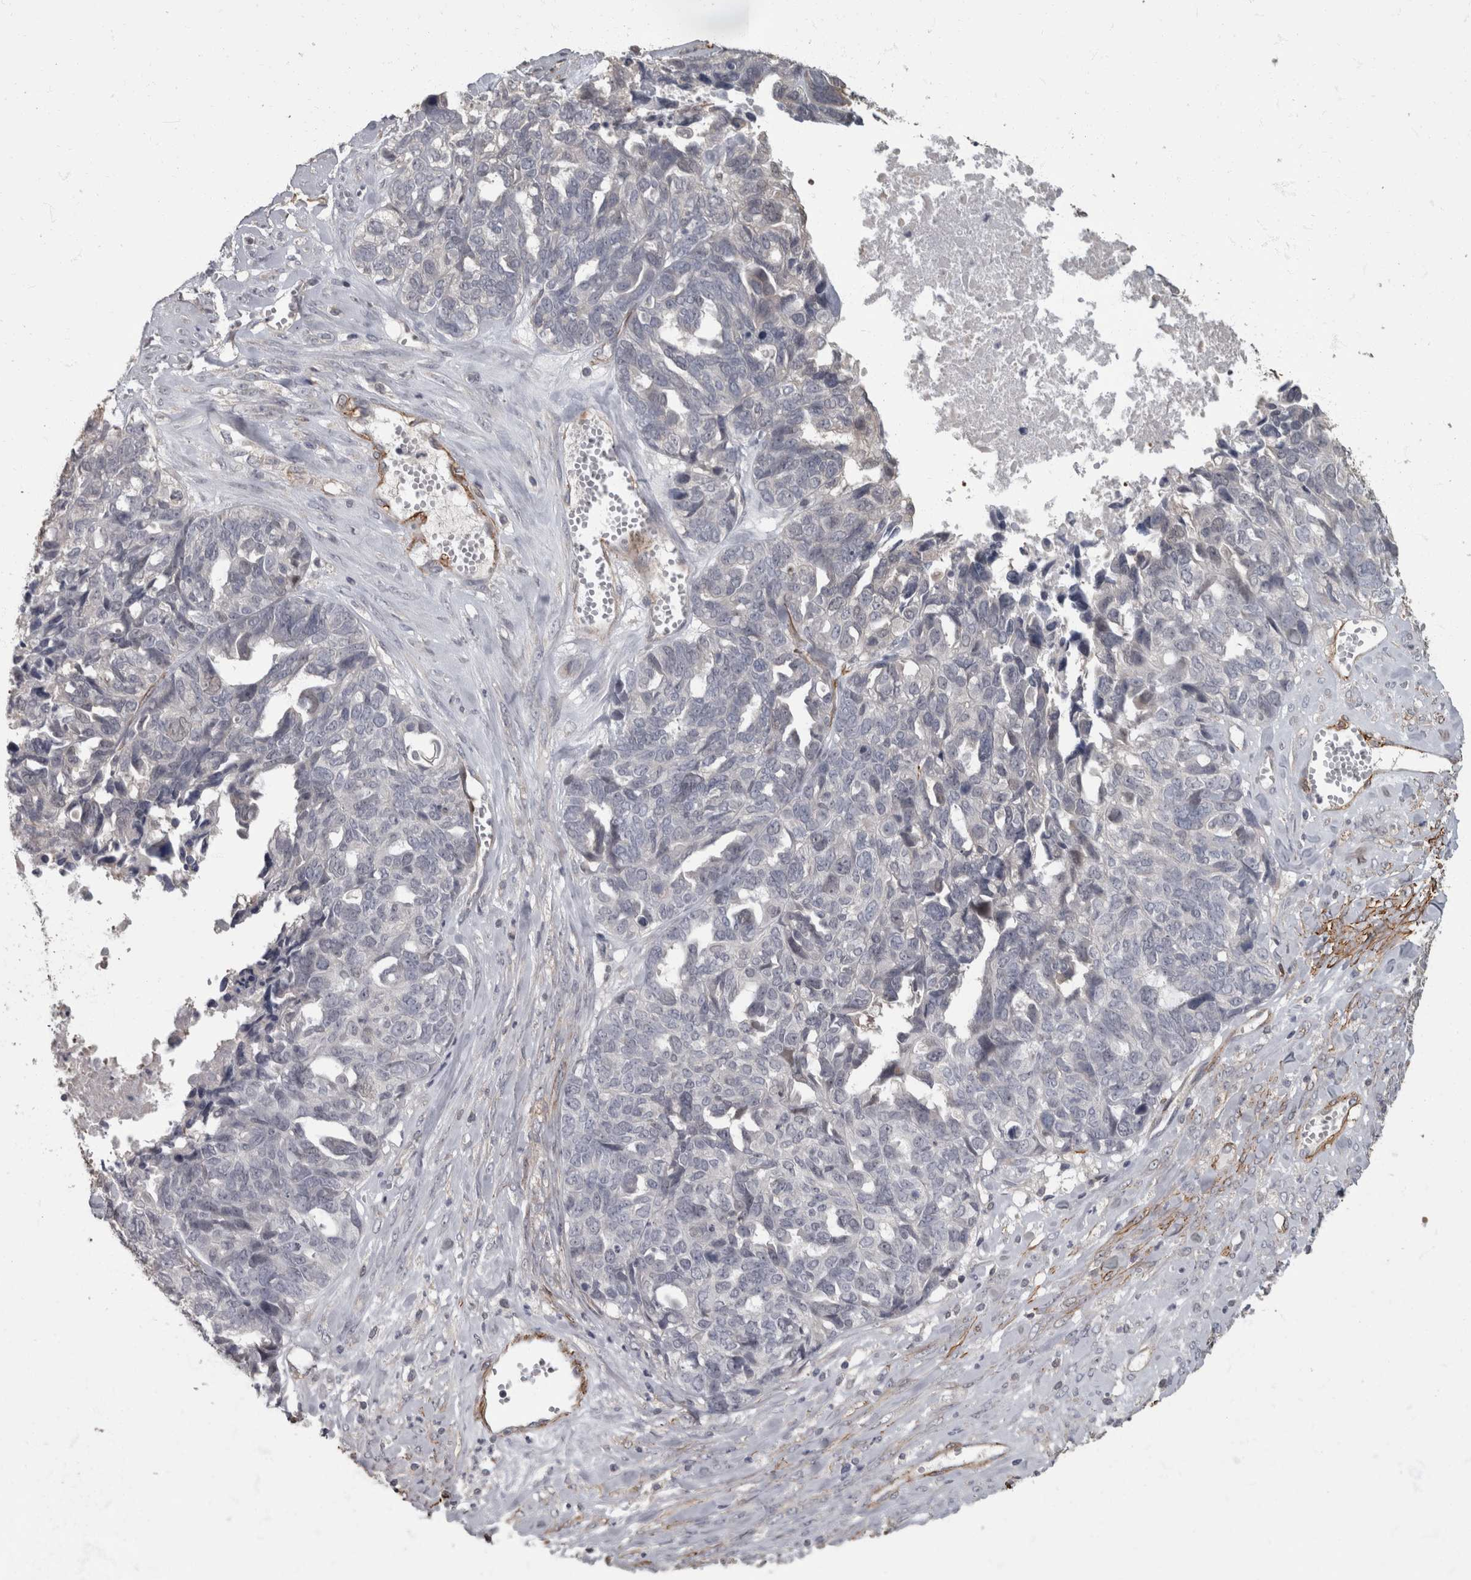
{"staining": {"intensity": "negative", "quantity": "none", "location": "none"}, "tissue": "ovarian cancer", "cell_type": "Tumor cells", "image_type": "cancer", "snomed": [{"axis": "morphology", "description": "Cystadenocarcinoma, serous, NOS"}, {"axis": "topography", "description": "Ovary"}], "caption": "An image of serous cystadenocarcinoma (ovarian) stained for a protein shows no brown staining in tumor cells.", "gene": "MASTL", "patient": {"sex": "female", "age": 79}}